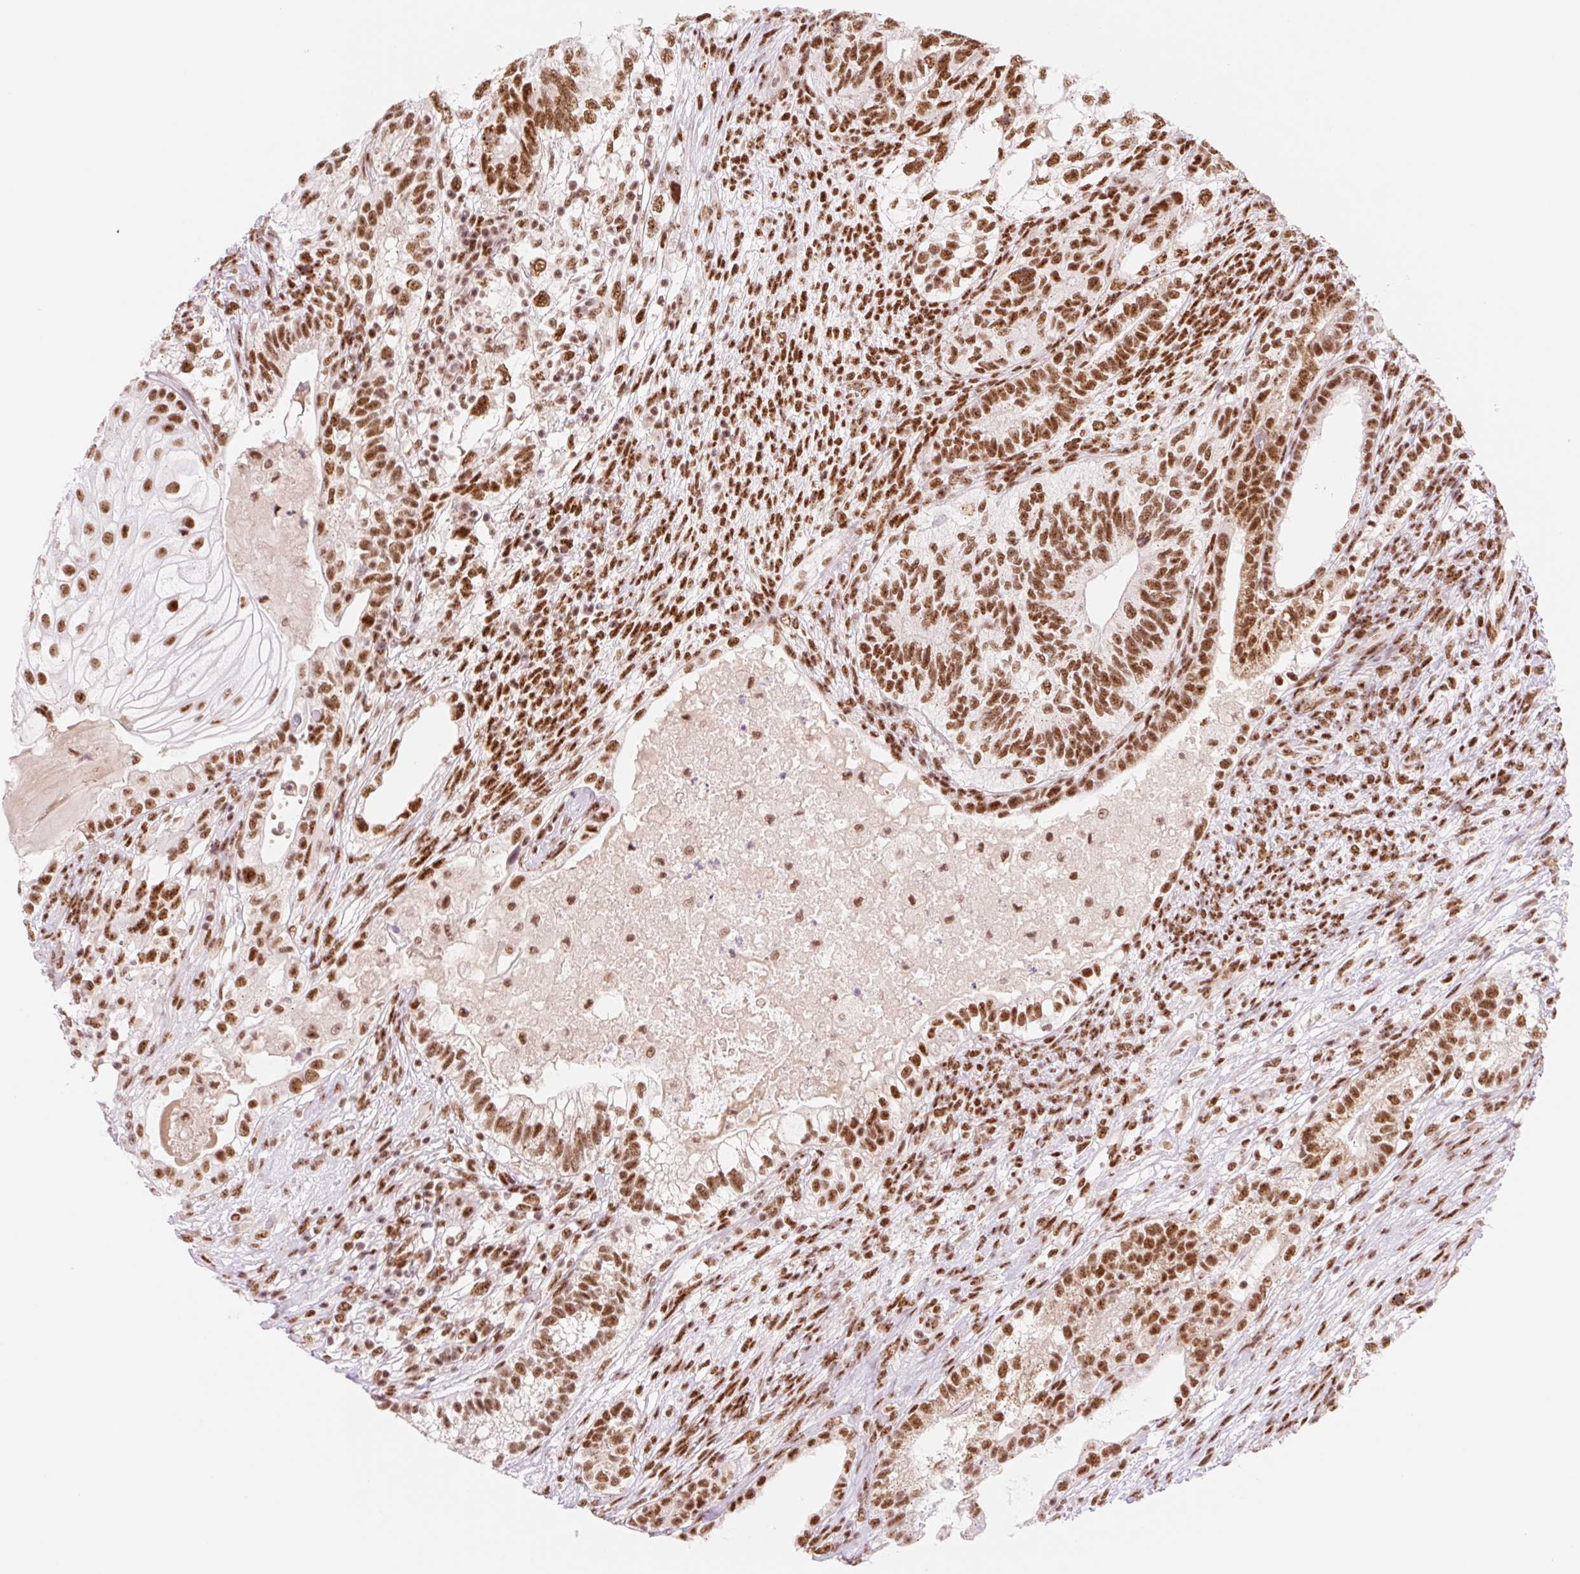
{"staining": {"intensity": "strong", "quantity": ">75%", "location": "nuclear"}, "tissue": "testis cancer", "cell_type": "Tumor cells", "image_type": "cancer", "snomed": [{"axis": "morphology", "description": "Seminoma, NOS"}, {"axis": "morphology", "description": "Carcinoma, Embryonal, NOS"}, {"axis": "topography", "description": "Testis"}], "caption": "Tumor cells reveal high levels of strong nuclear expression in about >75% of cells in human embryonal carcinoma (testis).", "gene": "PRDM11", "patient": {"sex": "male", "age": 41}}